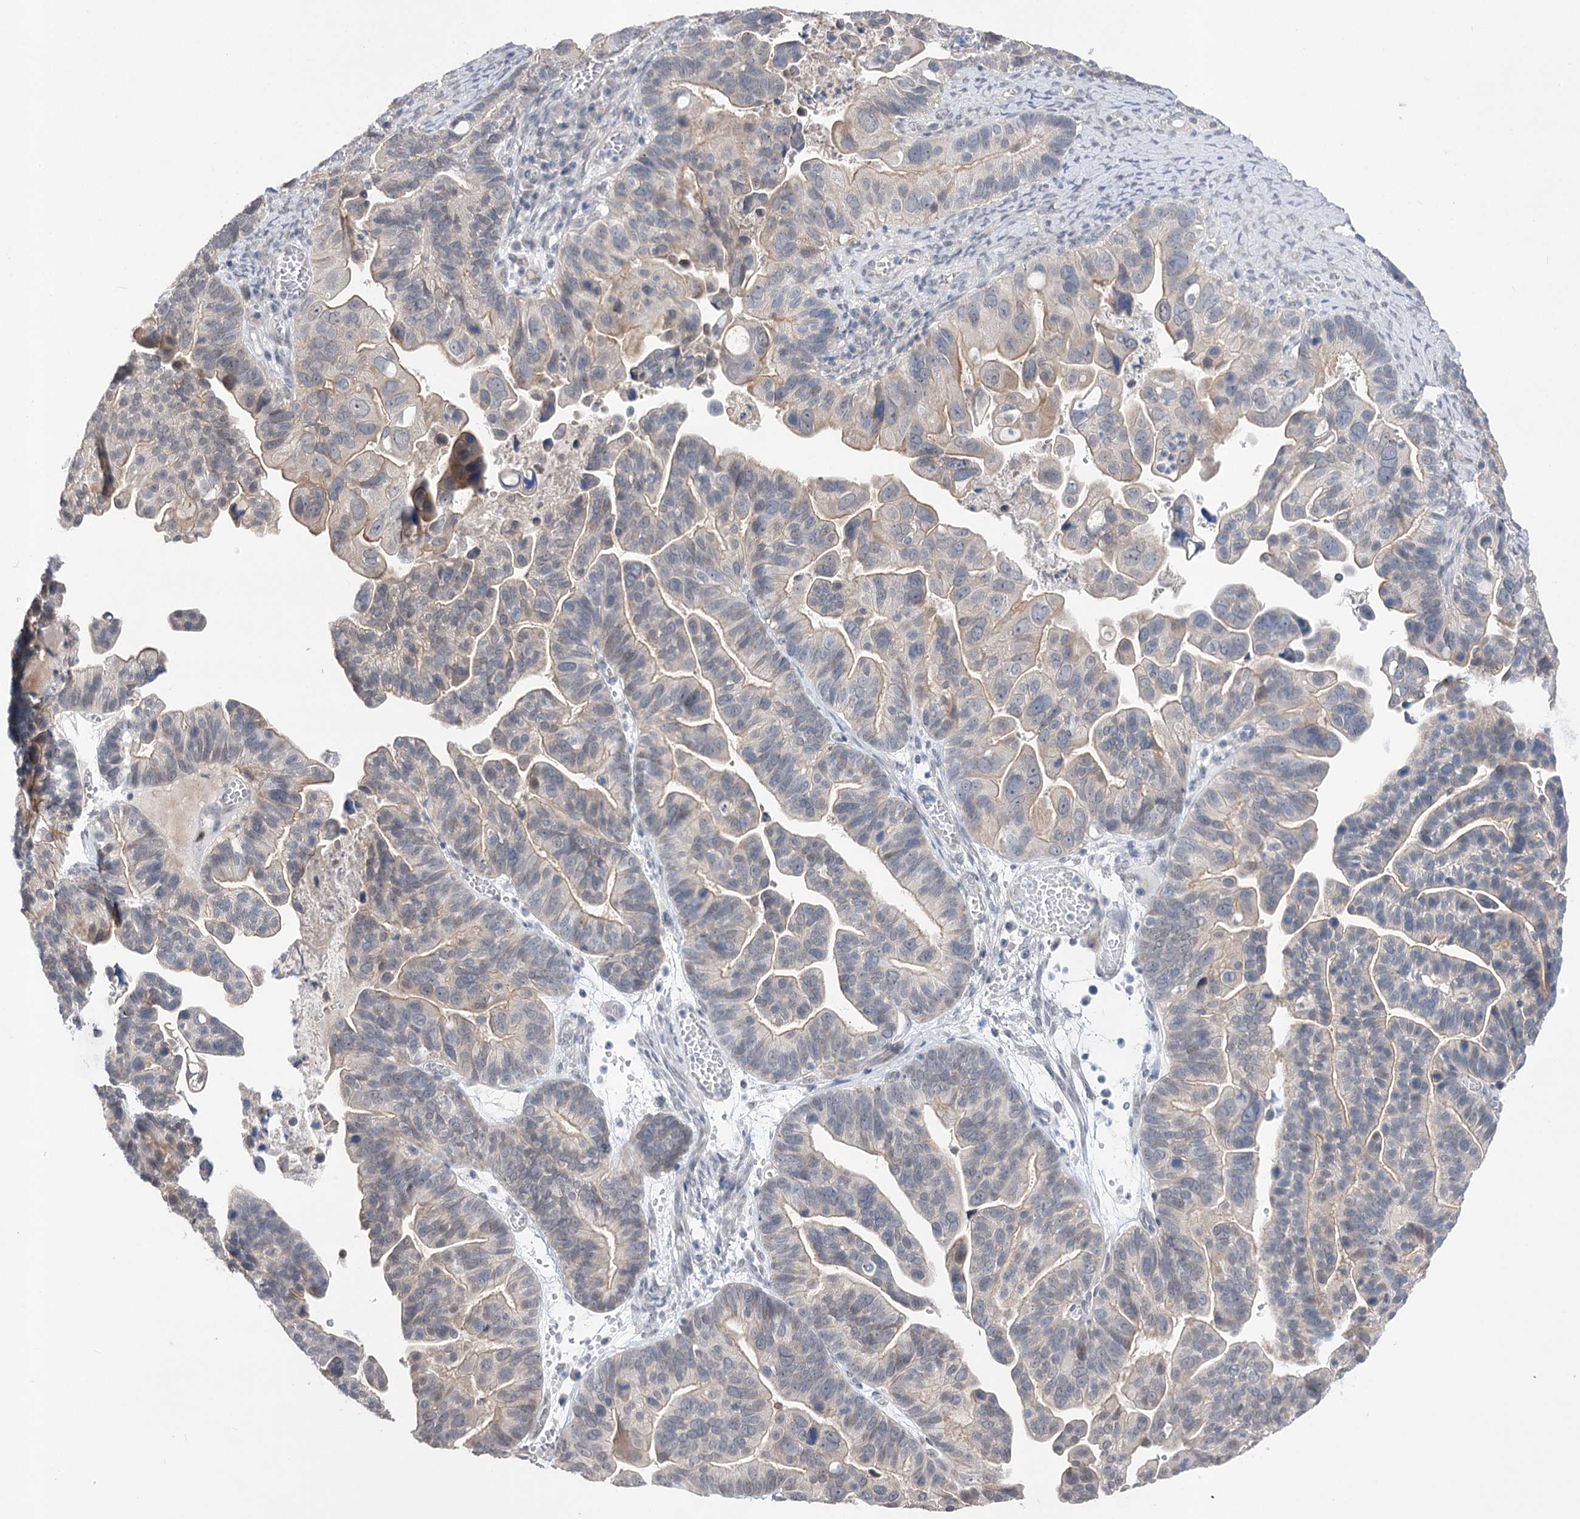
{"staining": {"intensity": "negative", "quantity": "none", "location": "none"}, "tissue": "ovarian cancer", "cell_type": "Tumor cells", "image_type": "cancer", "snomed": [{"axis": "morphology", "description": "Cystadenocarcinoma, serous, NOS"}, {"axis": "topography", "description": "Ovary"}], "caption": "There is no significant staining in tumor cells of serous cystadenocarcinoma (ovarian).", "gene": "ATP10B", "patient": {"sex": "female", "age": 56}}